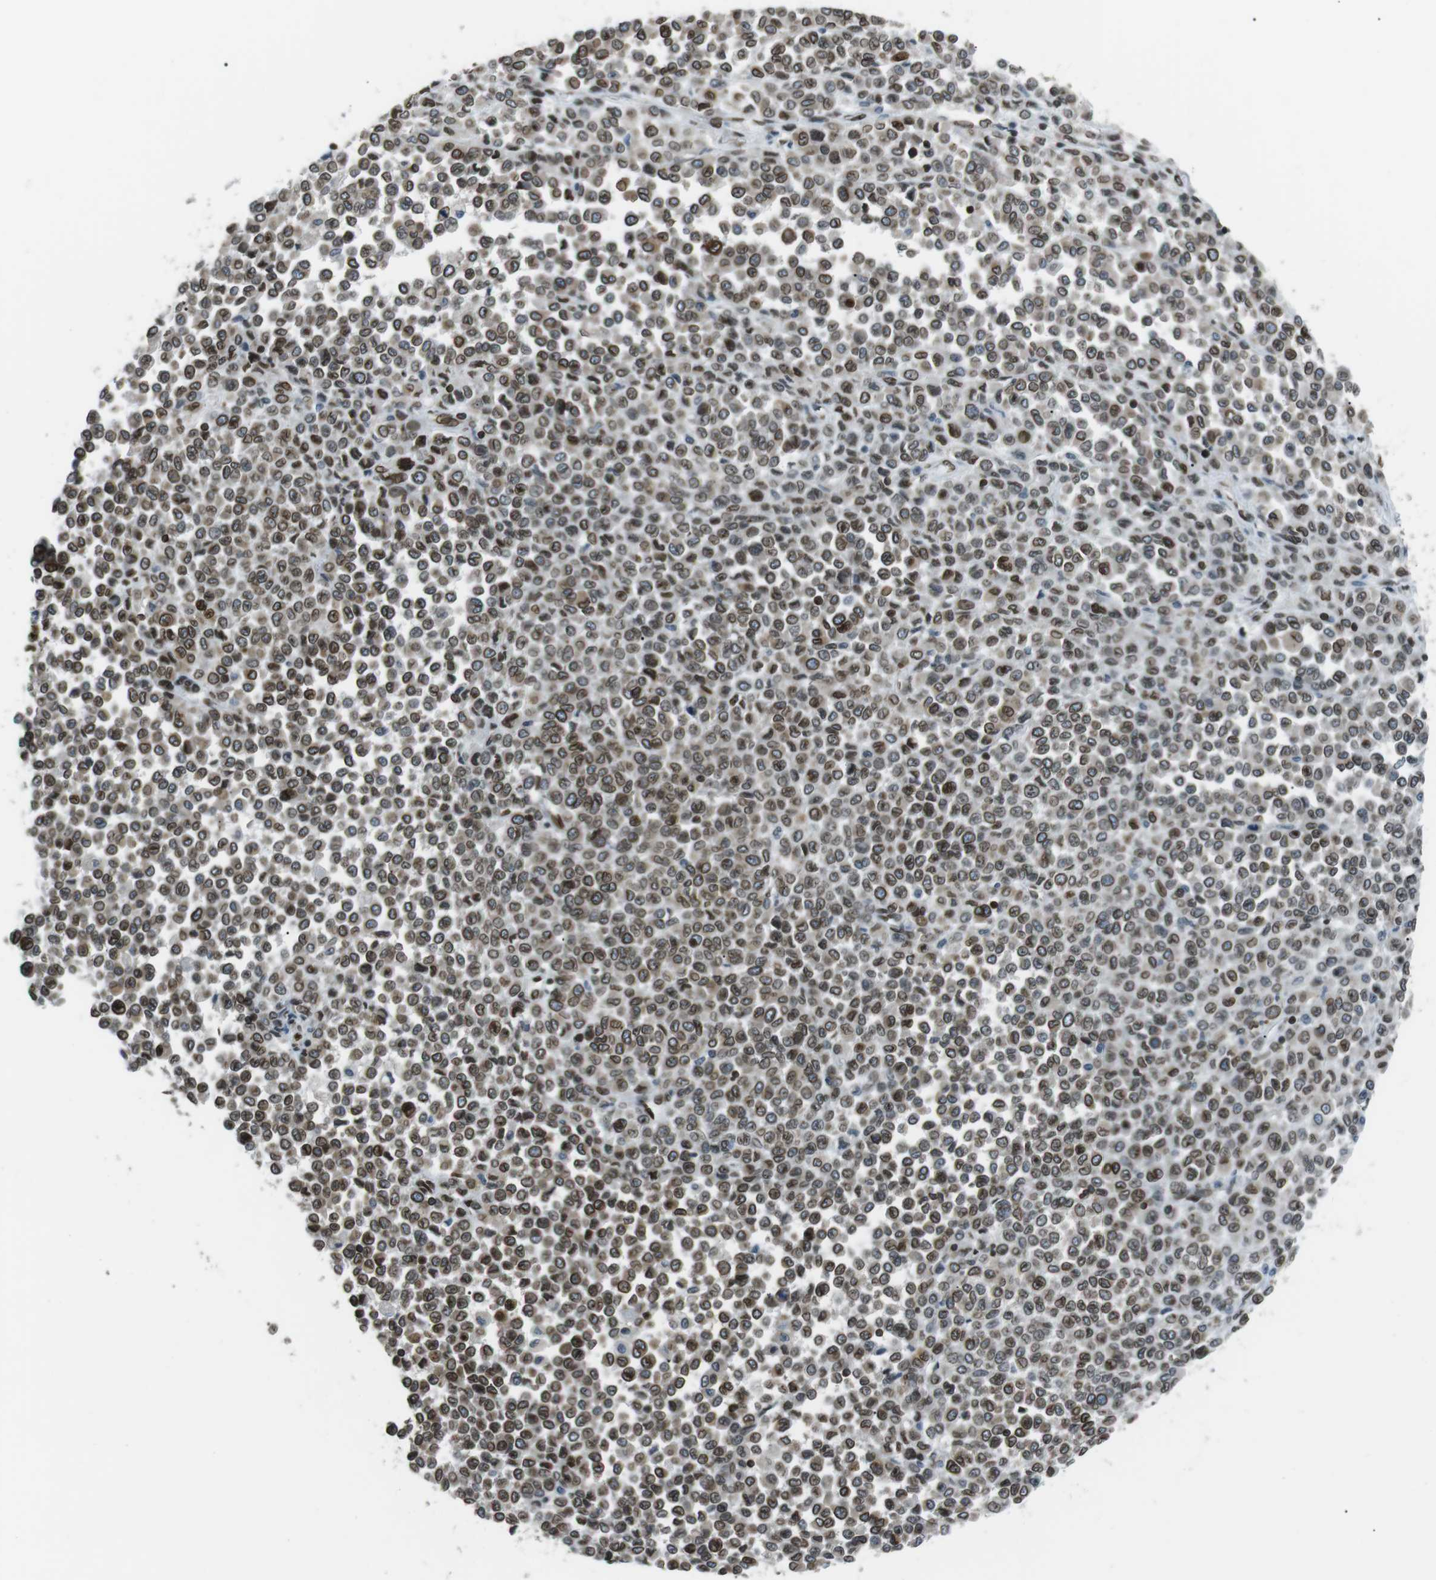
{"staining": {"intensity": "moderate", "quantity": ">75%", "location": "cytoplasmic/membranous,nuclear"}, "tissue": "melanoma", "cell_type": "Tumor cells", "image_type": "cancer", "snomed": [{"axis": "morphology", "description": "Malignant melanoma, Metastatic site"}, {"axis": "topography", "description": "Pancreas"}], "caption": "A high-resolution image shows IHC staining of malignant melanoma (metastatic site), which shows moderate cytoplasmic/membranous and nuclear expression in about >75% of tumor cells.", "gene": "TMX4", "patient": {"sex": "female", "age": 30}}